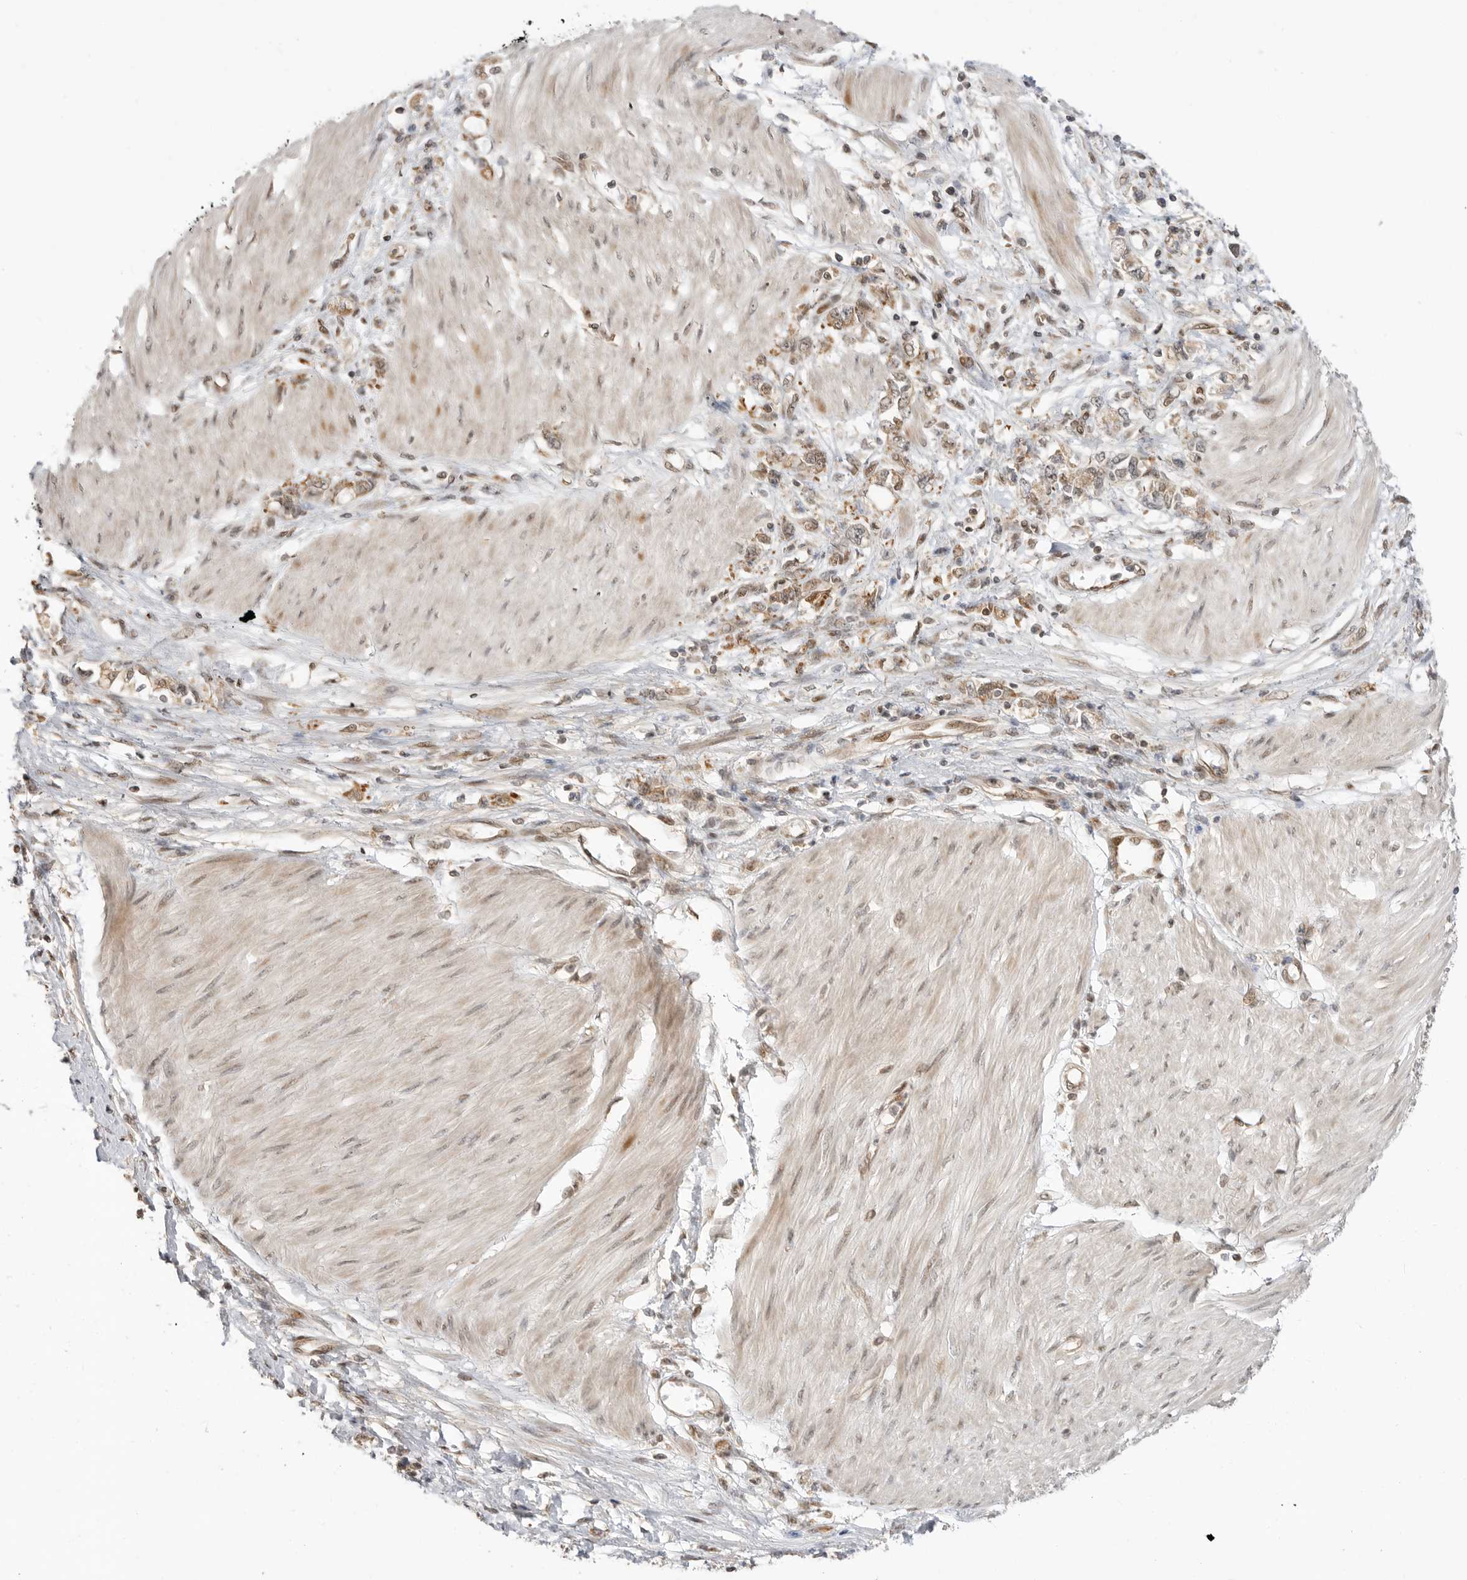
{"staining": {"intensity": "moderate", "quantity": ">75%", "location": "cytoplasmic/membranous"}, "tissue": "stomach cancer", "cell_type": "Tumor cells", "image_type": "cancer", "snomed": [{"axis": "morphology", "description": "Adenocarcinoma, NOS"}, {"axis": "topography", "description": "Stomach"}], "caption": "This is a micrograph of IHC staining of stomach cancer (adenocarcinoma), which shows moderate staining in the cytoplasmic/membranous of tumor cells.", "gene": "ALKAL1", "patient": {"sex": "female", "age": 76}}